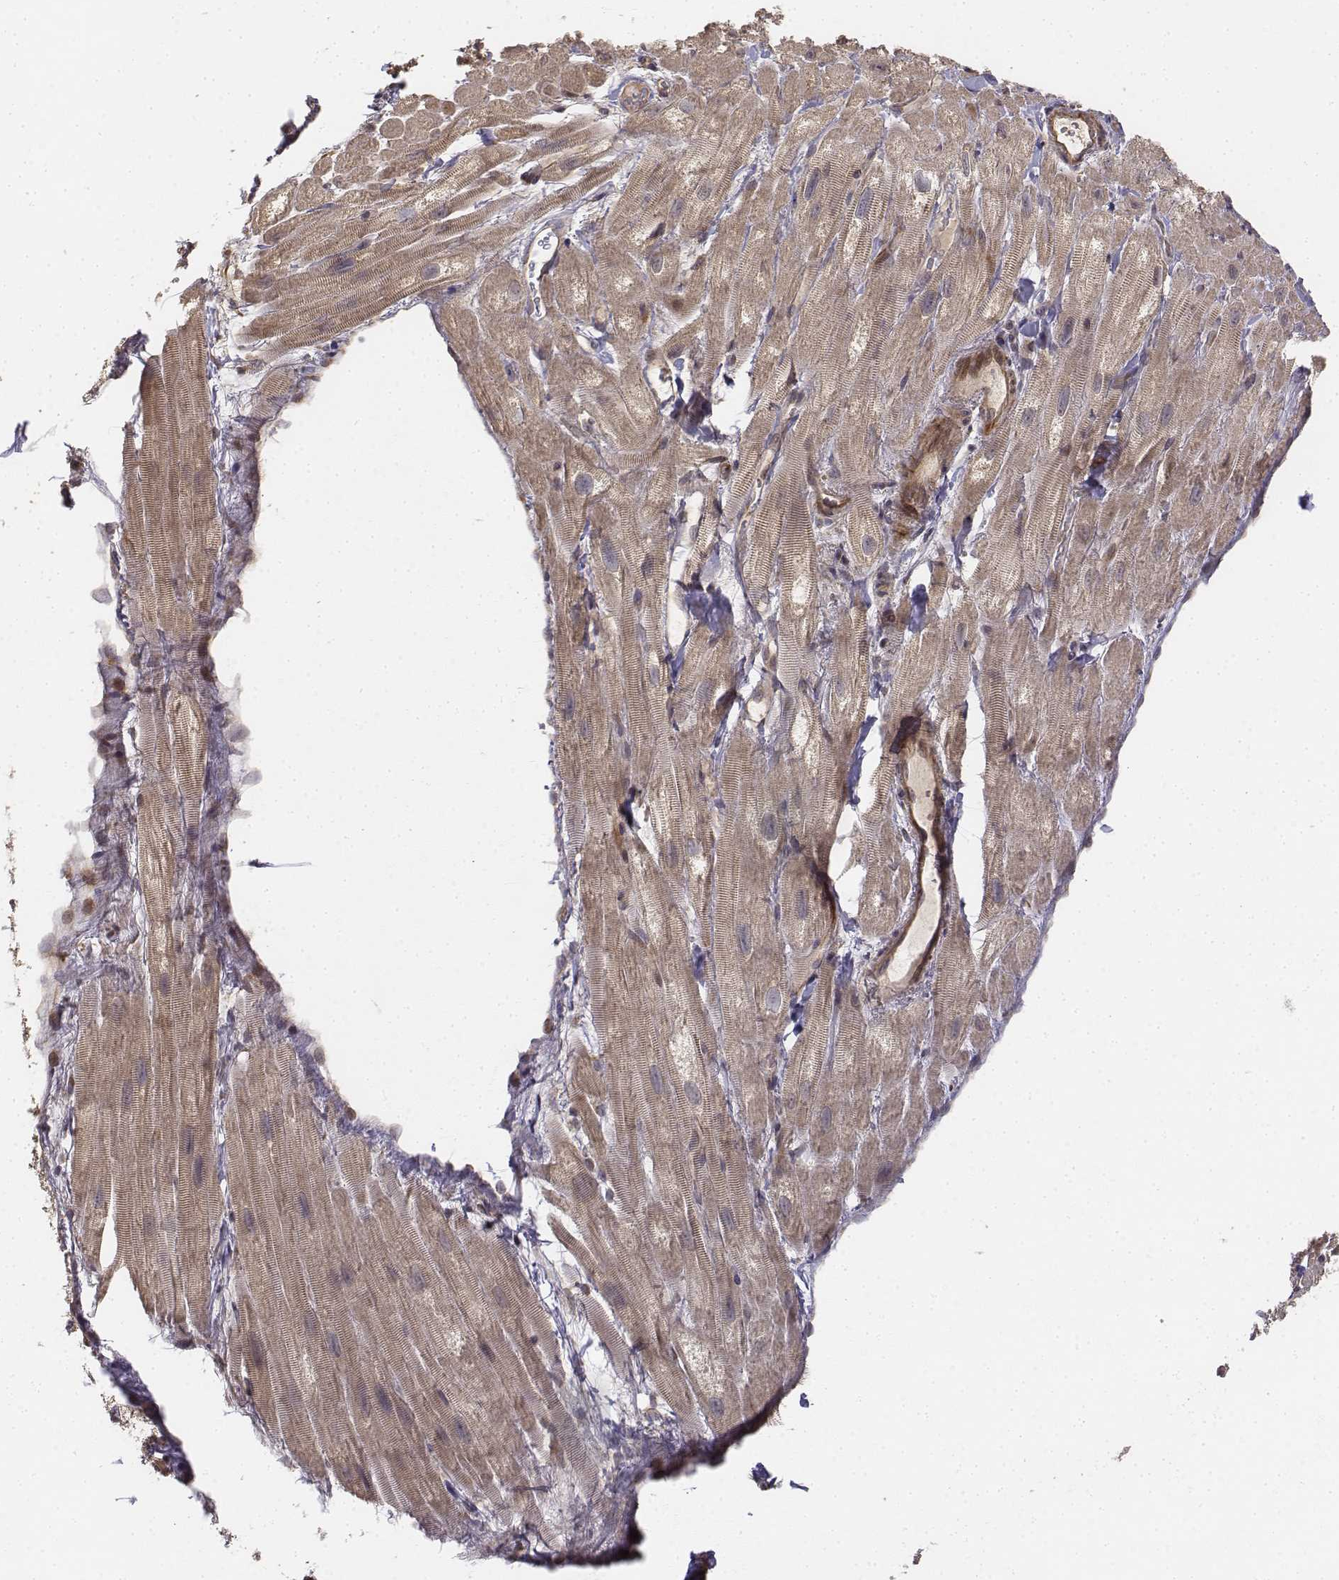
{"staining": {"intensity": "moderate", "quantity": ">75%", "location": "cytoplasmic/membranous"}, "tissue": "heart muscle", "cell_type": "Cardiomyocytes", "image_type": "normal", "snomed": [{"axis": "morphology", "description": "Normal tissue, NOS"}, {"axis": "topography", "description": "Heart"}], "caption": "Approximately >75% of cardiomyocytes in benign human heart muscle reveal moderate cytoplasmic/membranous protein staining as visualized by brown immunohistochemical staining.", "gene": "FBXO21", "patient": {"sex": "female", "age": 62}}